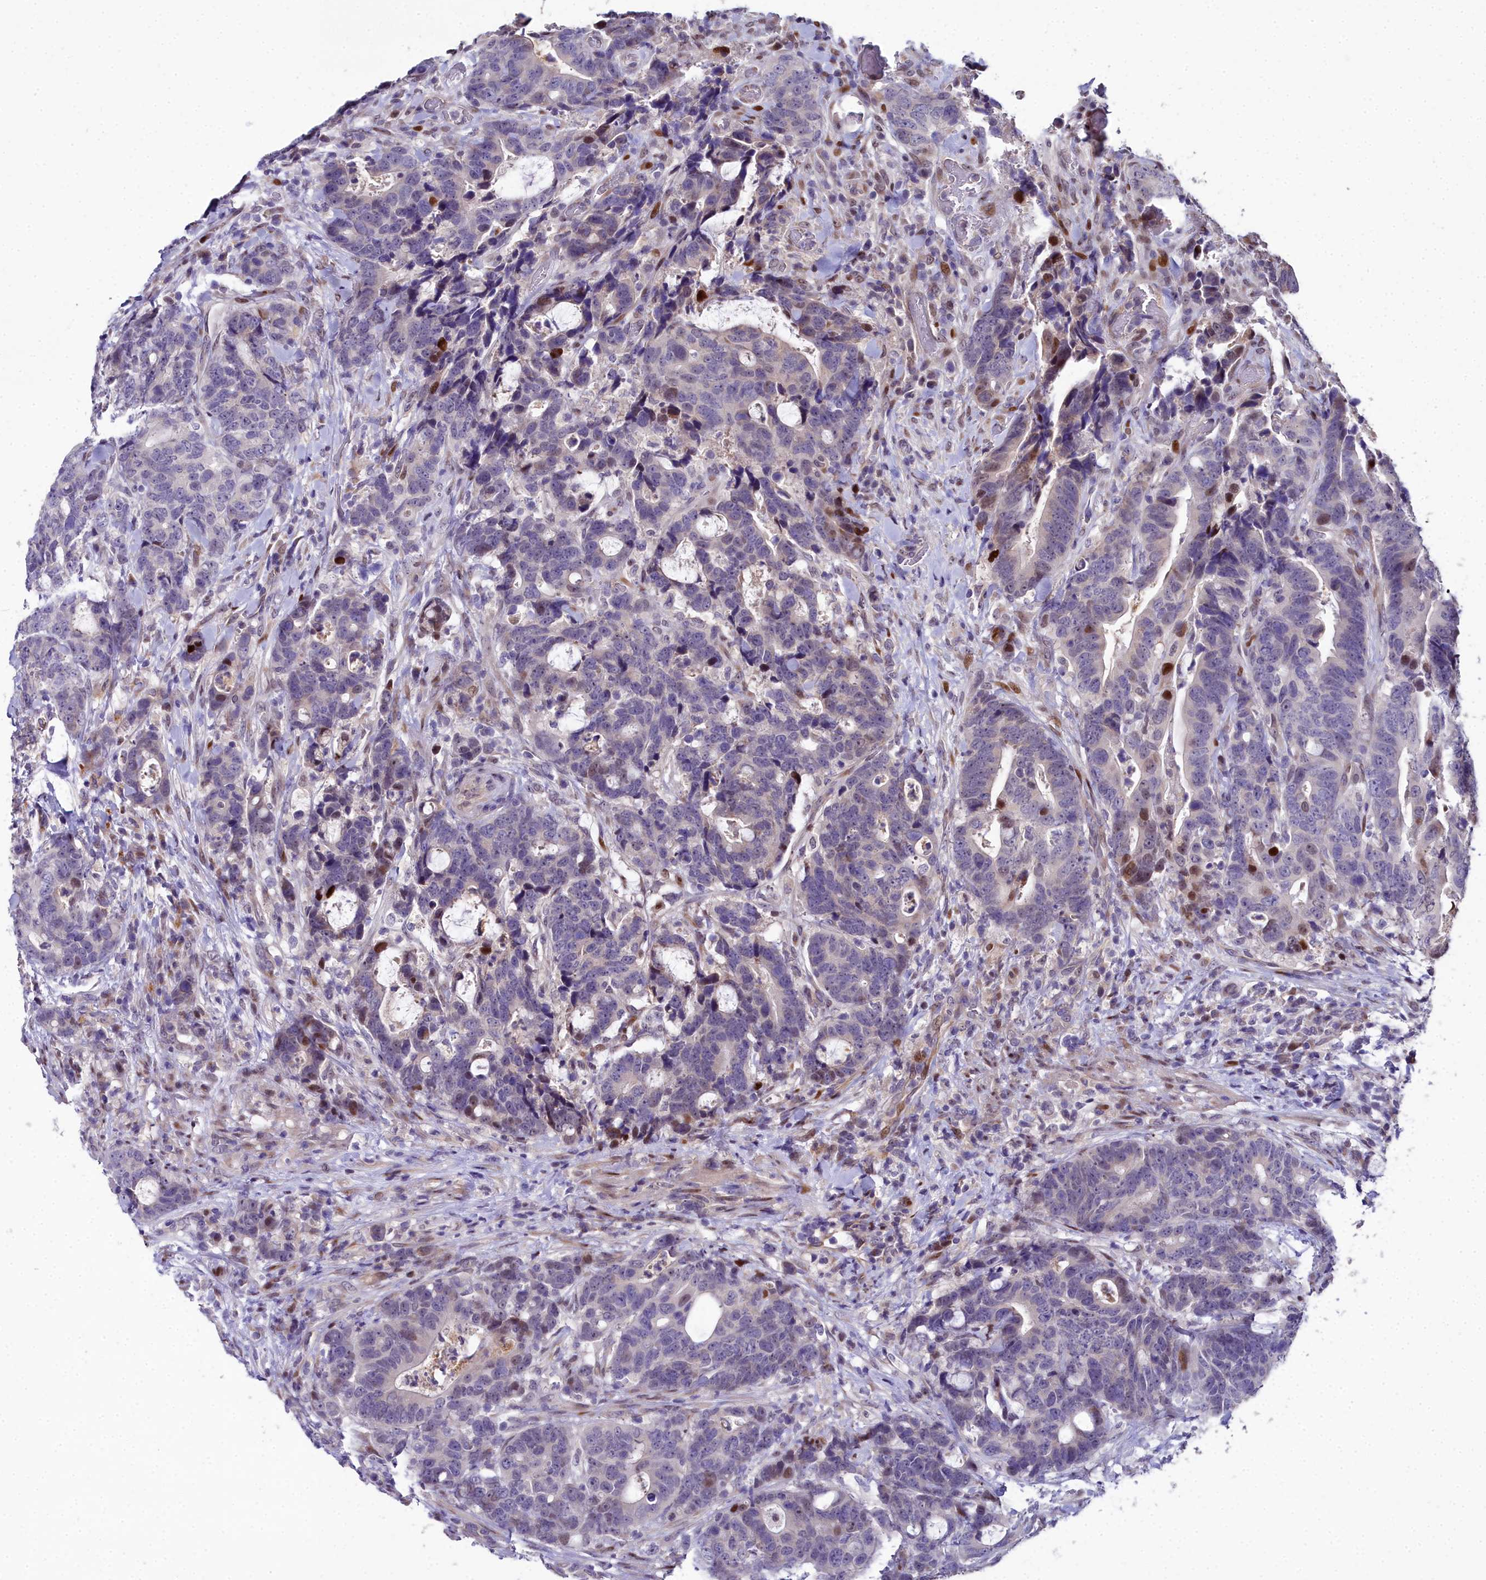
{"staining": {"intensity": "moderate", "quantity": "<25%", "location": "nuclear"}, "tissue": "colorectal cancer", "cell_type": "Tumor cells", "image_type": "cancer", "snomed": [{"axis": "morphology", "description": "Adenocarcinoma, NOS"}, {"axis": "topography", "description": "Colon"}], "caption": "This is a micrograph of IHC staining of colorectal cancer, which shows moderate expression in the nuclear of tumor cells.", "gene": "AP1M1", "patient": {"sex": "female", "age": 82}}